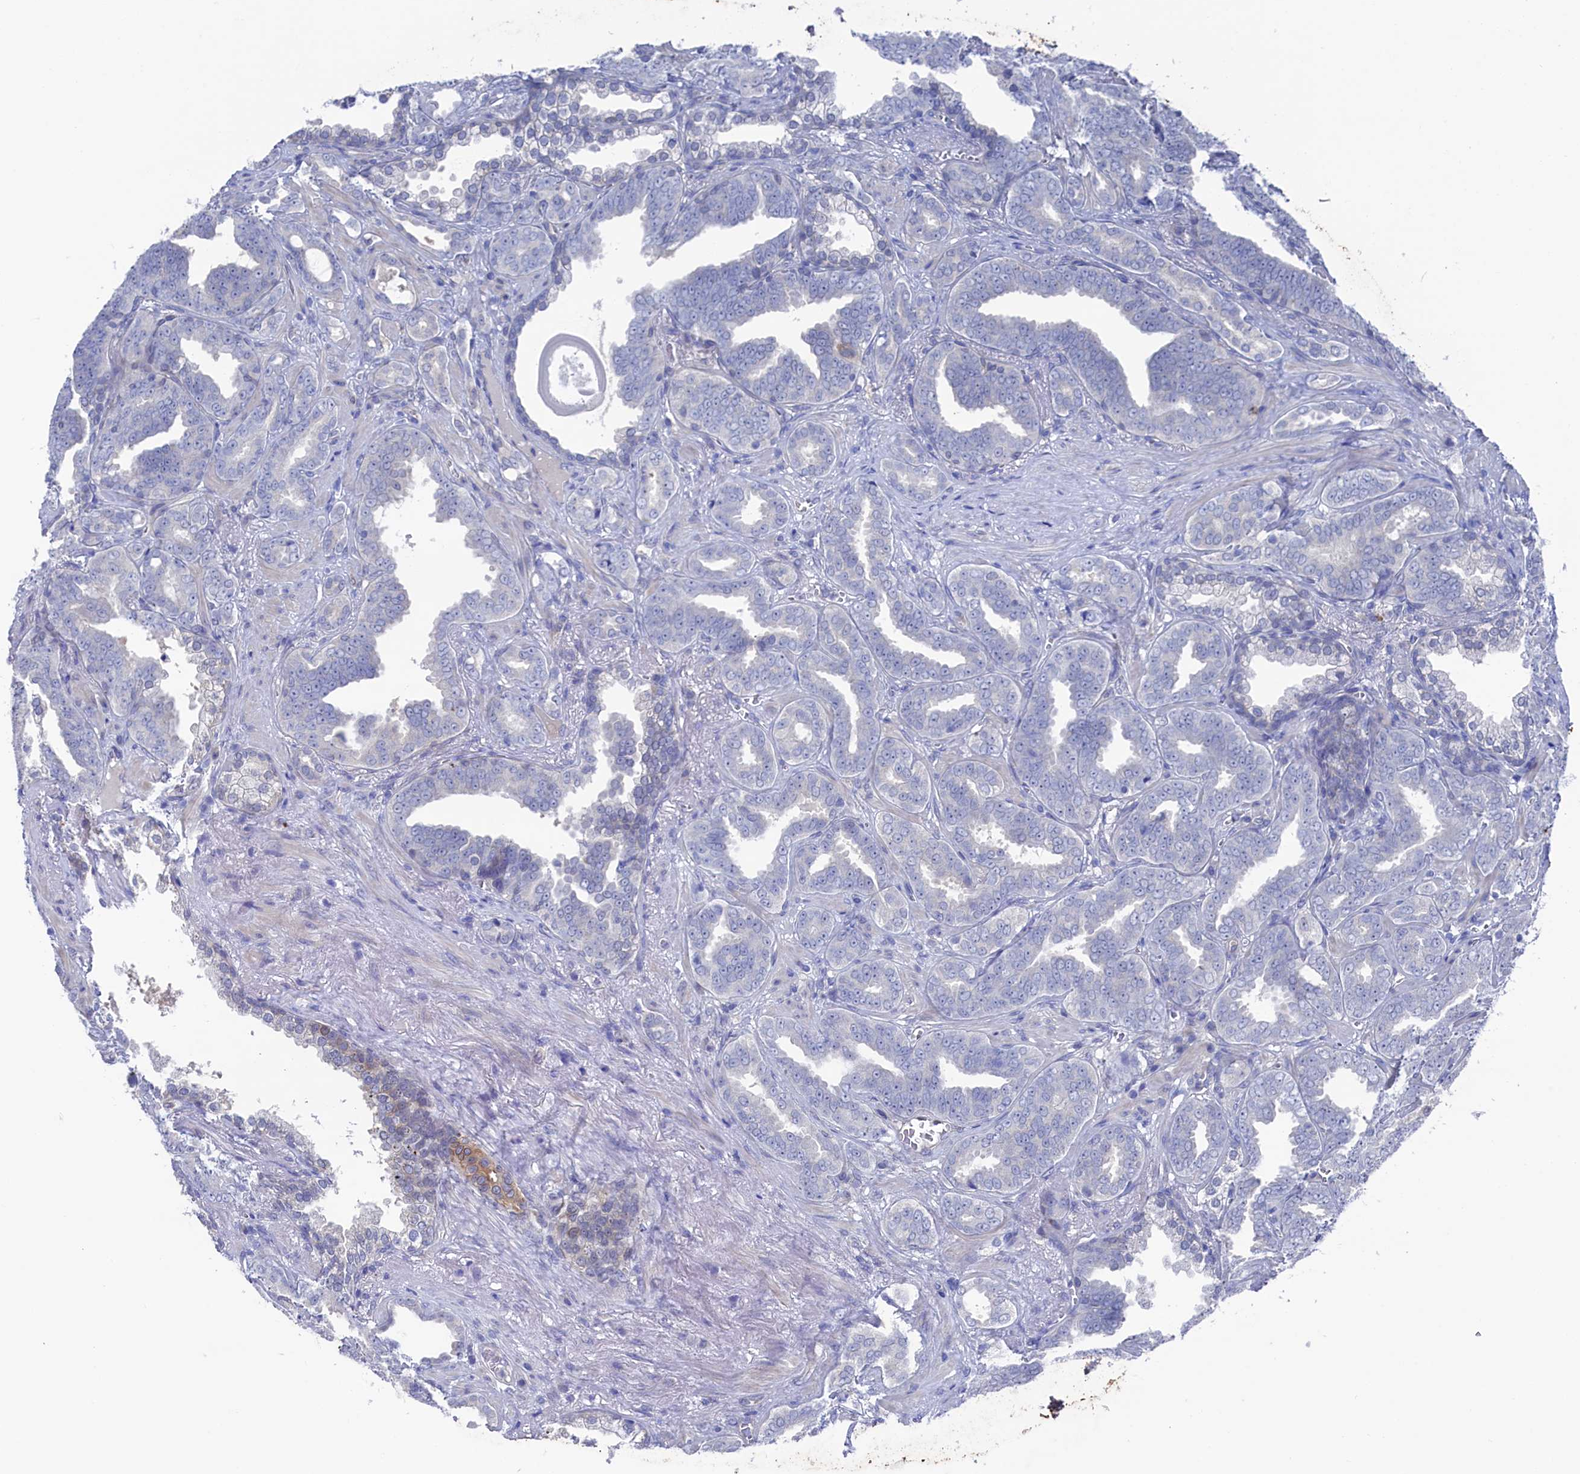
{"staining": {"intensity": "negative", "quantity": "none", "location": "none"}, "tissue": "prostate cancer", "cell_type": "Tumor cells", "image_type": "cancer", "snomed": [{"axis": "morphology", "description": "Adenocarcinoma, High grade"}, {"axis": "topography", "description": "Prostate and seminal vesicle, NOS"}], "caption": "Immunohistochemical staining of prostate cancer reveals no significant positivity in tumor cells. The staining was performed using DAB to visualize the protein expression in brown, while the nuclei were stained in blue with hematoxylin (Magnification: 20x).", "gene": "RNH1", "patient": {"sex": "male", "age": 67}}